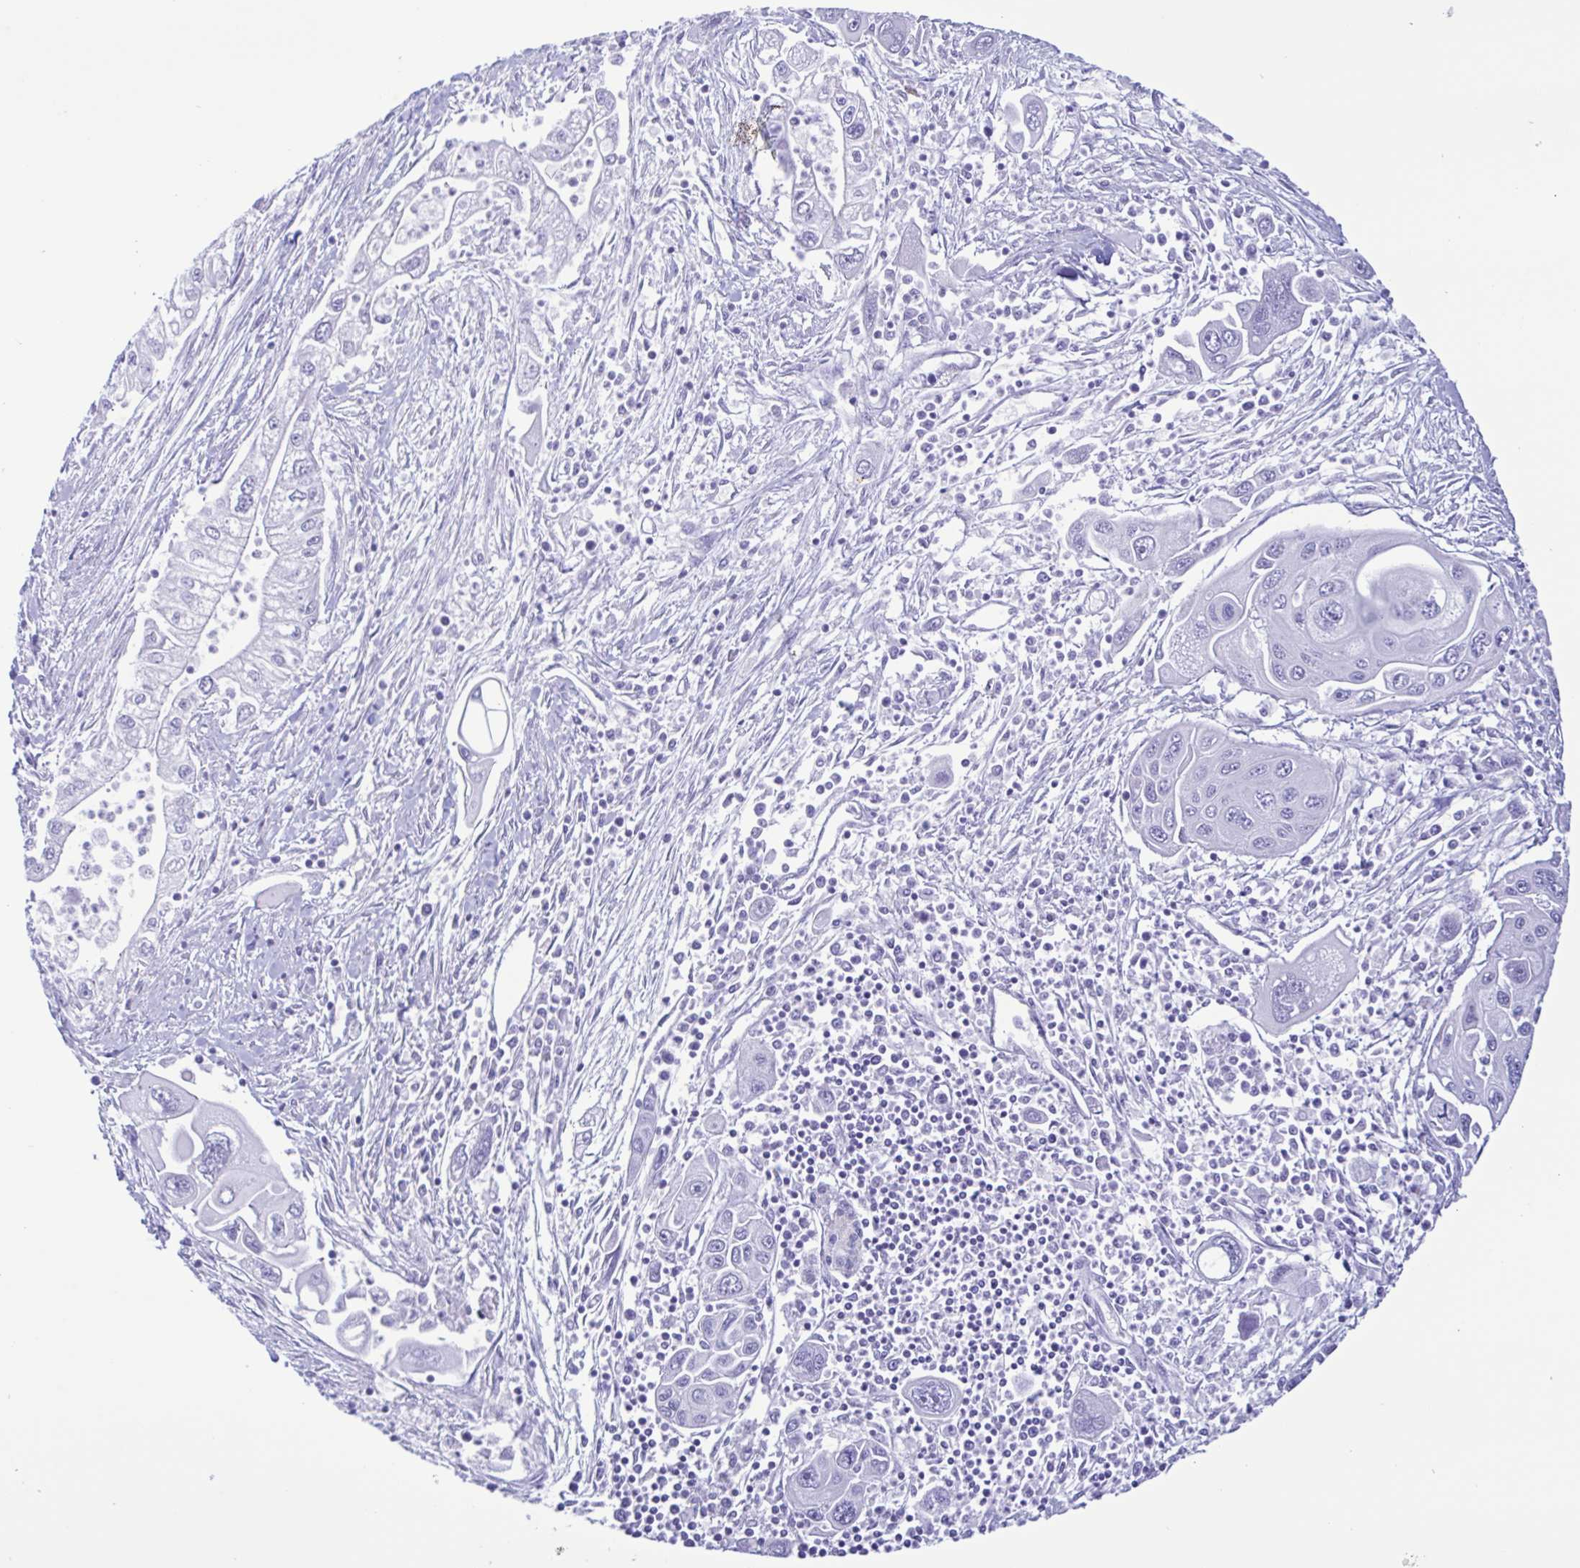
{"staining": {"intensity": "negative", "quantity": "none", "location": "none"}, "tissue": "pancreatic cancer", "cell_type": "Tumor cells", "image_type": "cancer", "snomed": [{"axis": "morphology", "description": "Adenocarcinoma, NOS"}, {"axis": "topography", "description": "Pancreas"}], "caption": "Immunohistochemistry micrograph of human pancreatic cancer stained for a protein (brown), which reveals no positivity in tumor cells. (Stains: DAB (3,3'-diaminobenzidine) IHC with hematoxylin counter stain, Microscopy: brightfield microscopy at high magnification).", "gene": "TSPY2", "patient": {"sex": "male", "age": 70}}